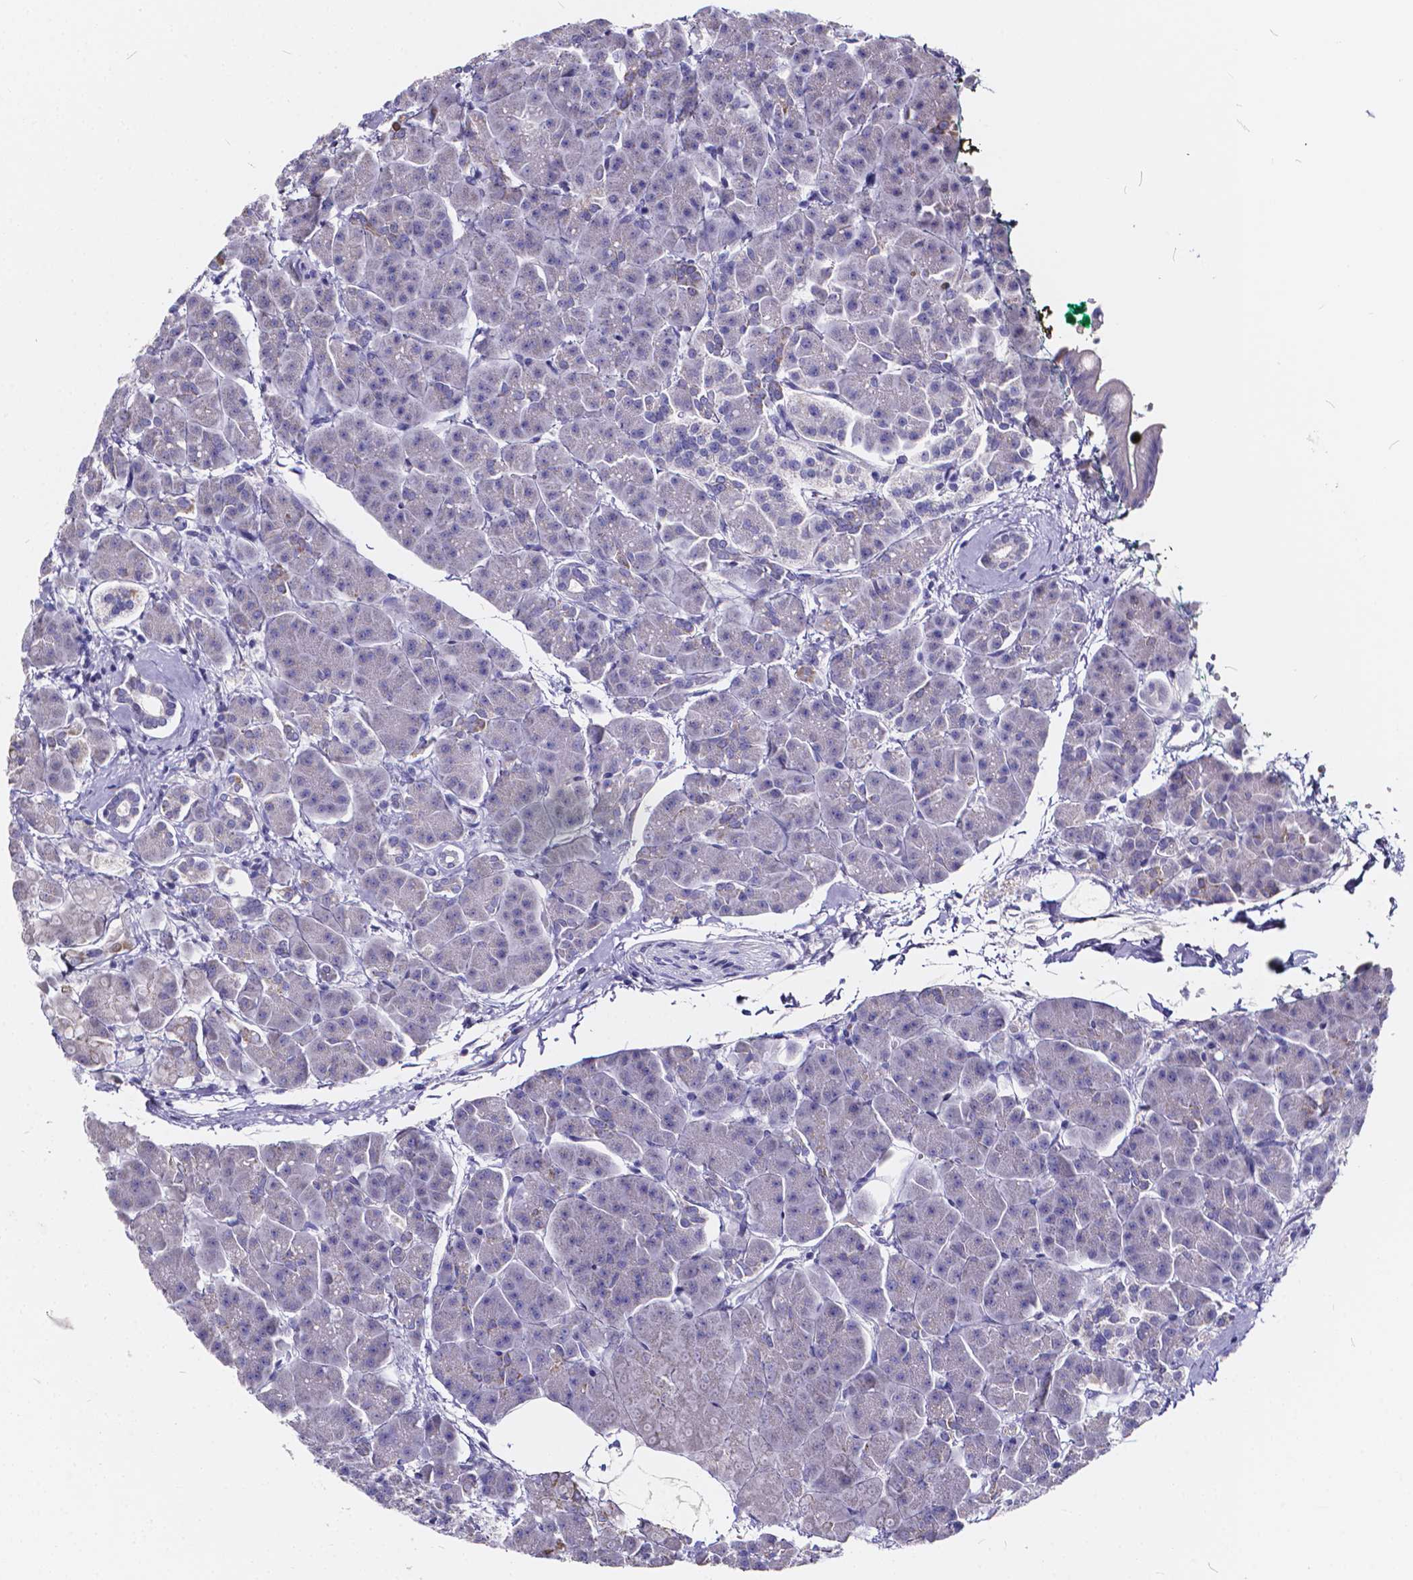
{"staining": {"intensity": "negative", "quantity": "none", "location": "none"}, "tissue": "pancreas", "cell_type": "Exocrine glandular cells", "image_type": "normal", "snomed": [{"axis": "morphology", "description": "Normal tissue, NOS"}, {"axis": "topography", "description": "Adipose tissue"}, {"axis": "topography", "description": "Pancreas"}, {"axis": "topography", "description": "Peripheral nerve tissue"}], "caption": "This is an immunohistochemistry histopathology image of benign human pancreas. There is no positivity in exocrine glandular cells.", "gene": "SPEF2", "patient": {"sex": "female", "age": 58}}